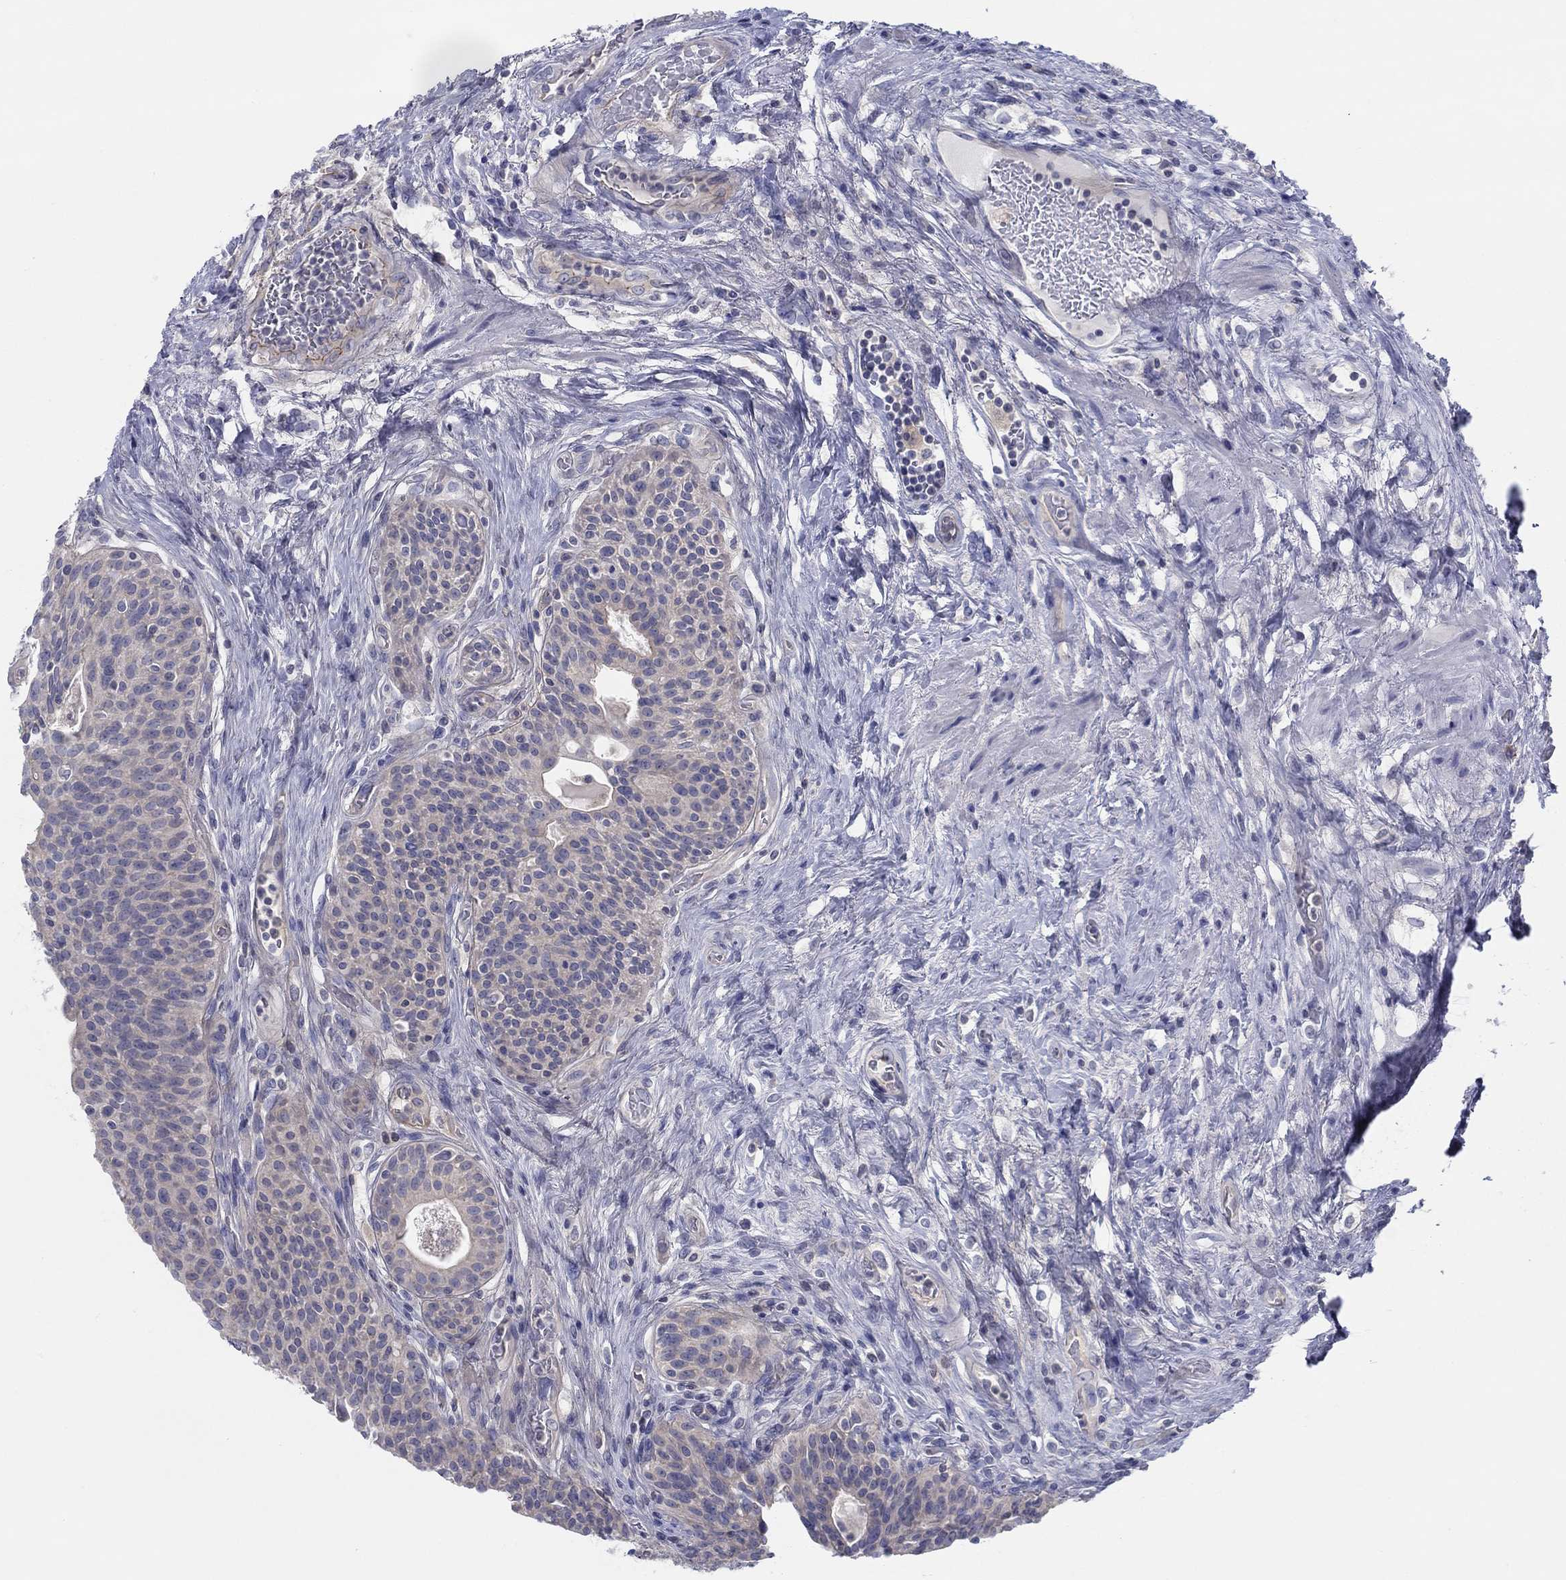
{"staining": {"intensity": "negative", "quantity": "none", "location": "none"}, "tissue": "urothelial cancer", "cell_type": "Tumor cells", "image_type": "cancer", "snomed": [{"axis": "morphology", "description": "Urothelial carcinoma, High grade"}, {"axis": "topography", "description": "Urinary bladder"}], "caption": "IHC image of urothelial carcinoma (high-grade) stained for a protein (brown), which shows no expression in tumor cells.", "gene": "HAPLN4", "patient": {"sex": "male", "age": 79}}